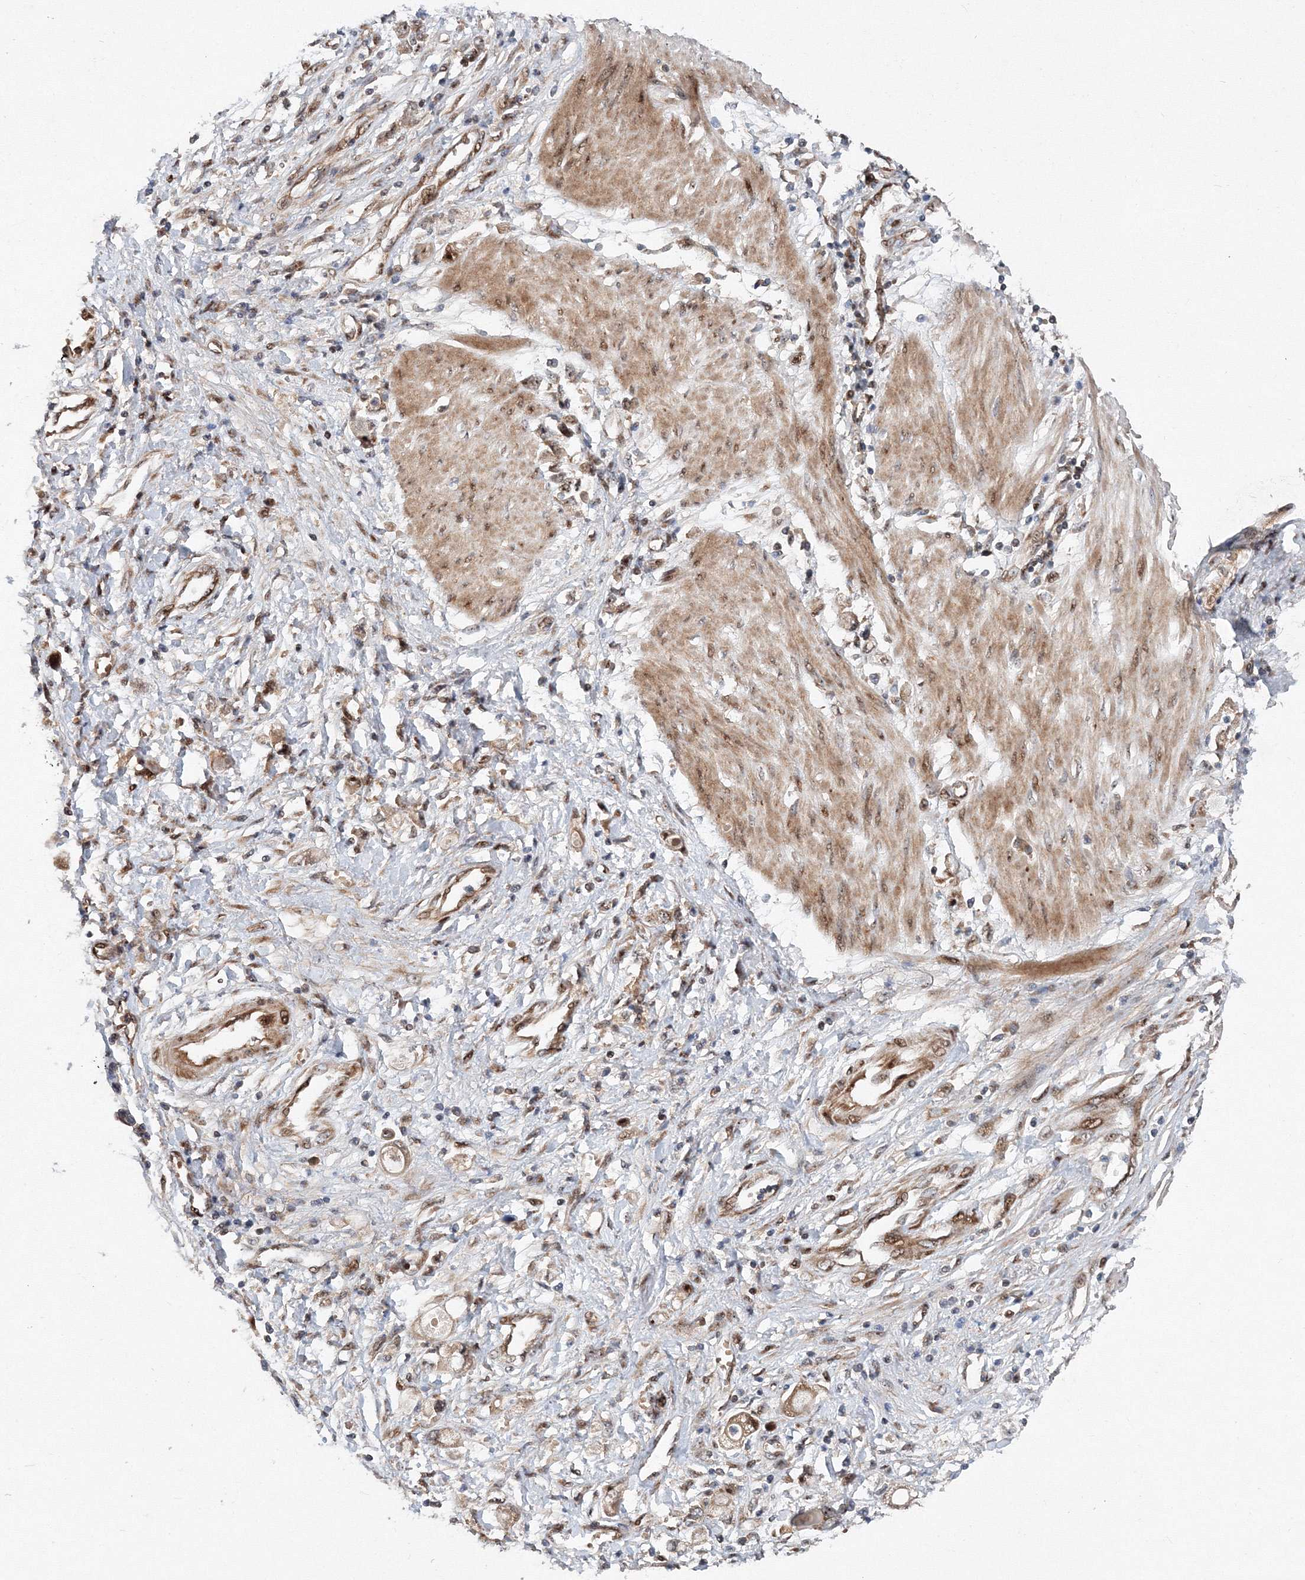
{"staining": {"intensity": "weak", "quantity": ">75%", "location": "cytoplasmic/membranous"}, "tissue": "stomach cancer", "cell_type": "Tumor cells", "image_type": "cancer", "snomed": [{"axis": "morphology", "description": "Adenocarcinoma, NOS"}, {"axis": "topography", "description": "Stomach"}], "caption": "This is a histology image of IHC staining of stomach adenocarcinoma, which shows weak staining in the cytoplasmic/membranous of tumor cells.", "gene": "ANKAR", "patient": {"sex": "female", "age": 76}}